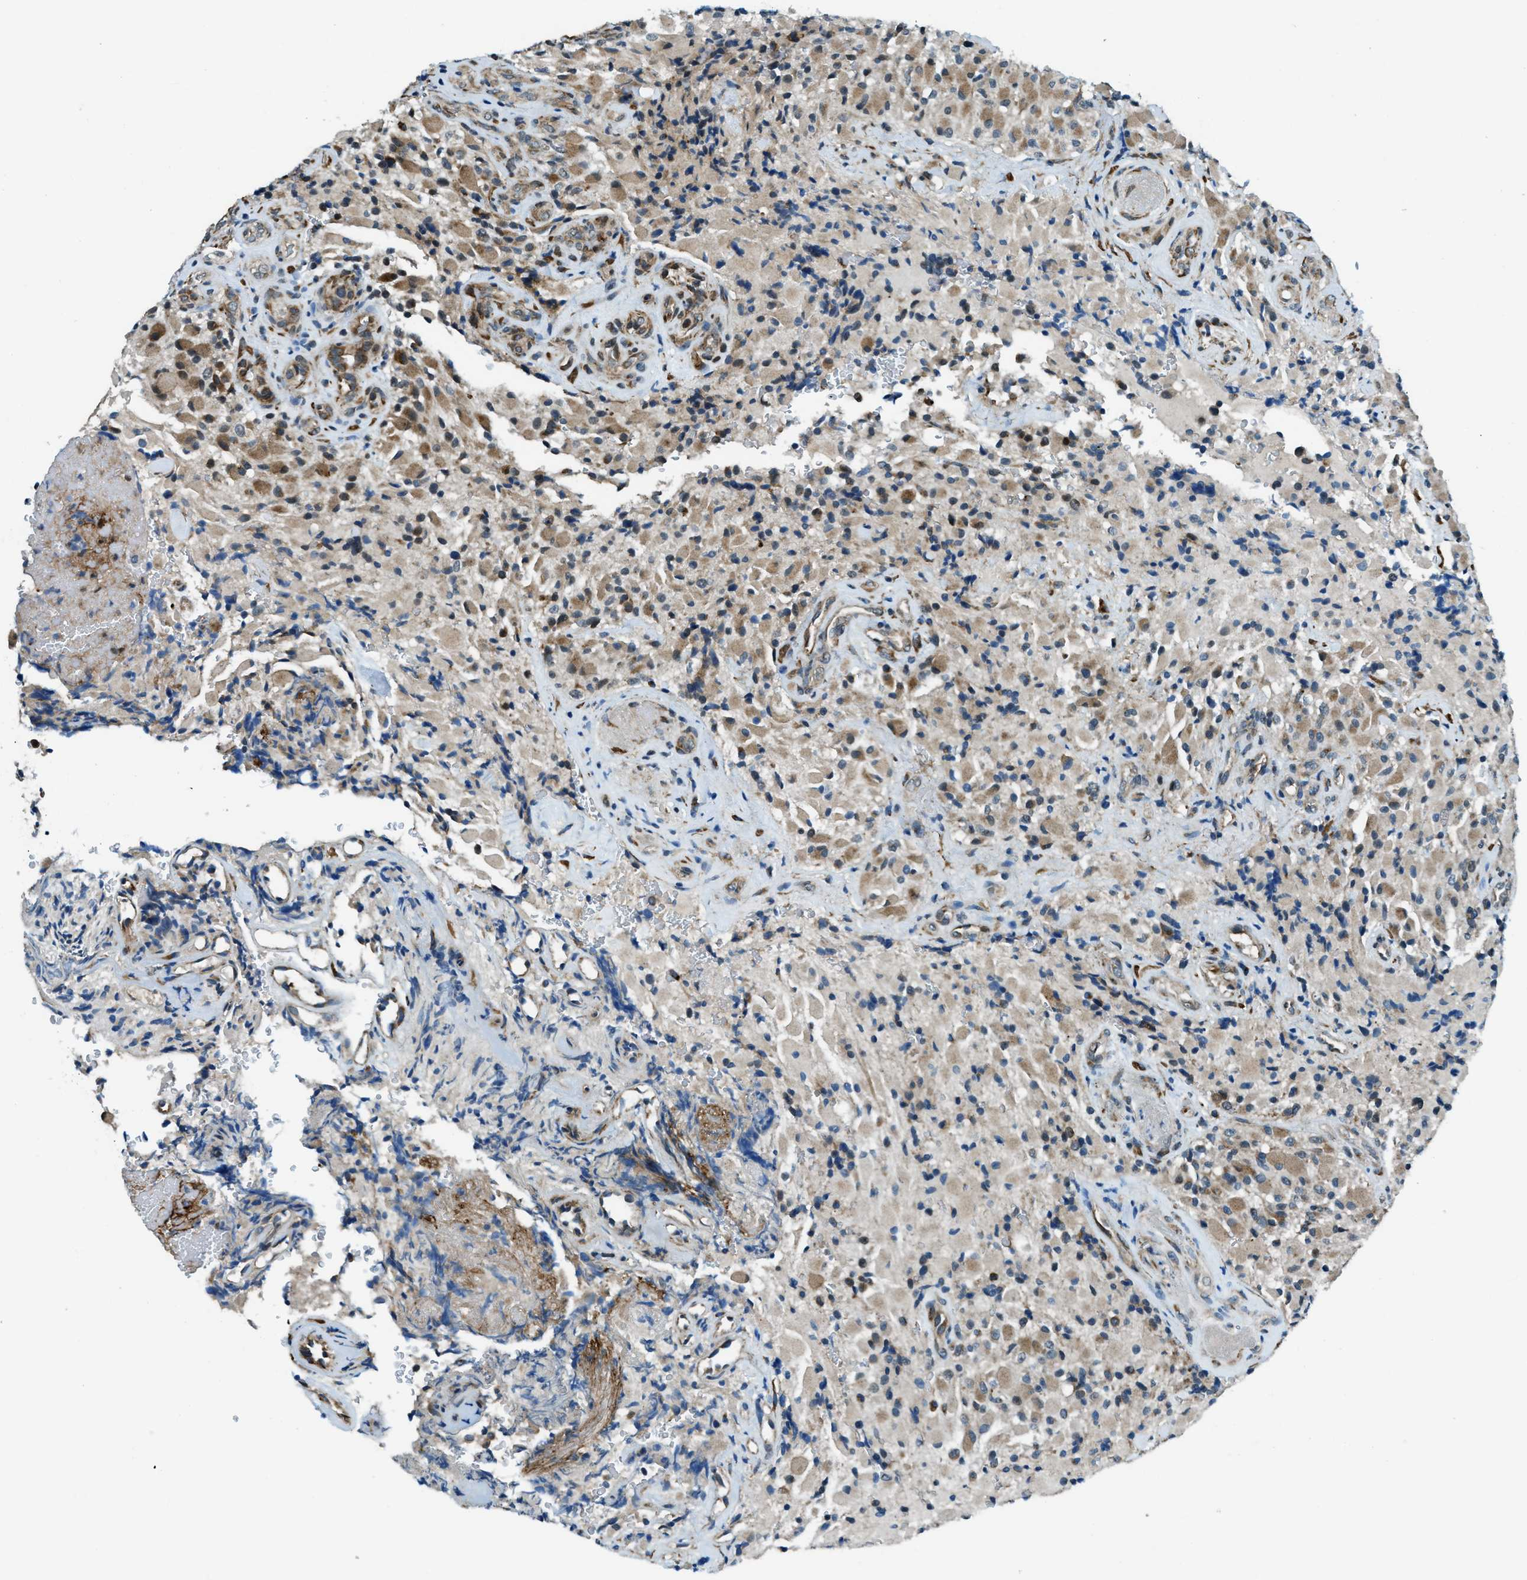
{"staining": {"intensity": "moderate", "quantity": "25%-75%", "location": "cytoplasmic/membranous"}, "tissue": "glioma", "cell_type": "Tumor cells", "image_type": "cancer", "snomed": [{"axis": "morphology", "description": "Glioma, malignant, High grade"}, {"axis": "topography", "description": "Brain"}], "caption": "Malignant glioma (high-grade) stained with a brown dye displays moderate cytoplasmic/membranous positive expression in approximately 25%-75% of tumor cells.", "gene": "GINM1", "patient": {"sex": "male", "age": 71}}